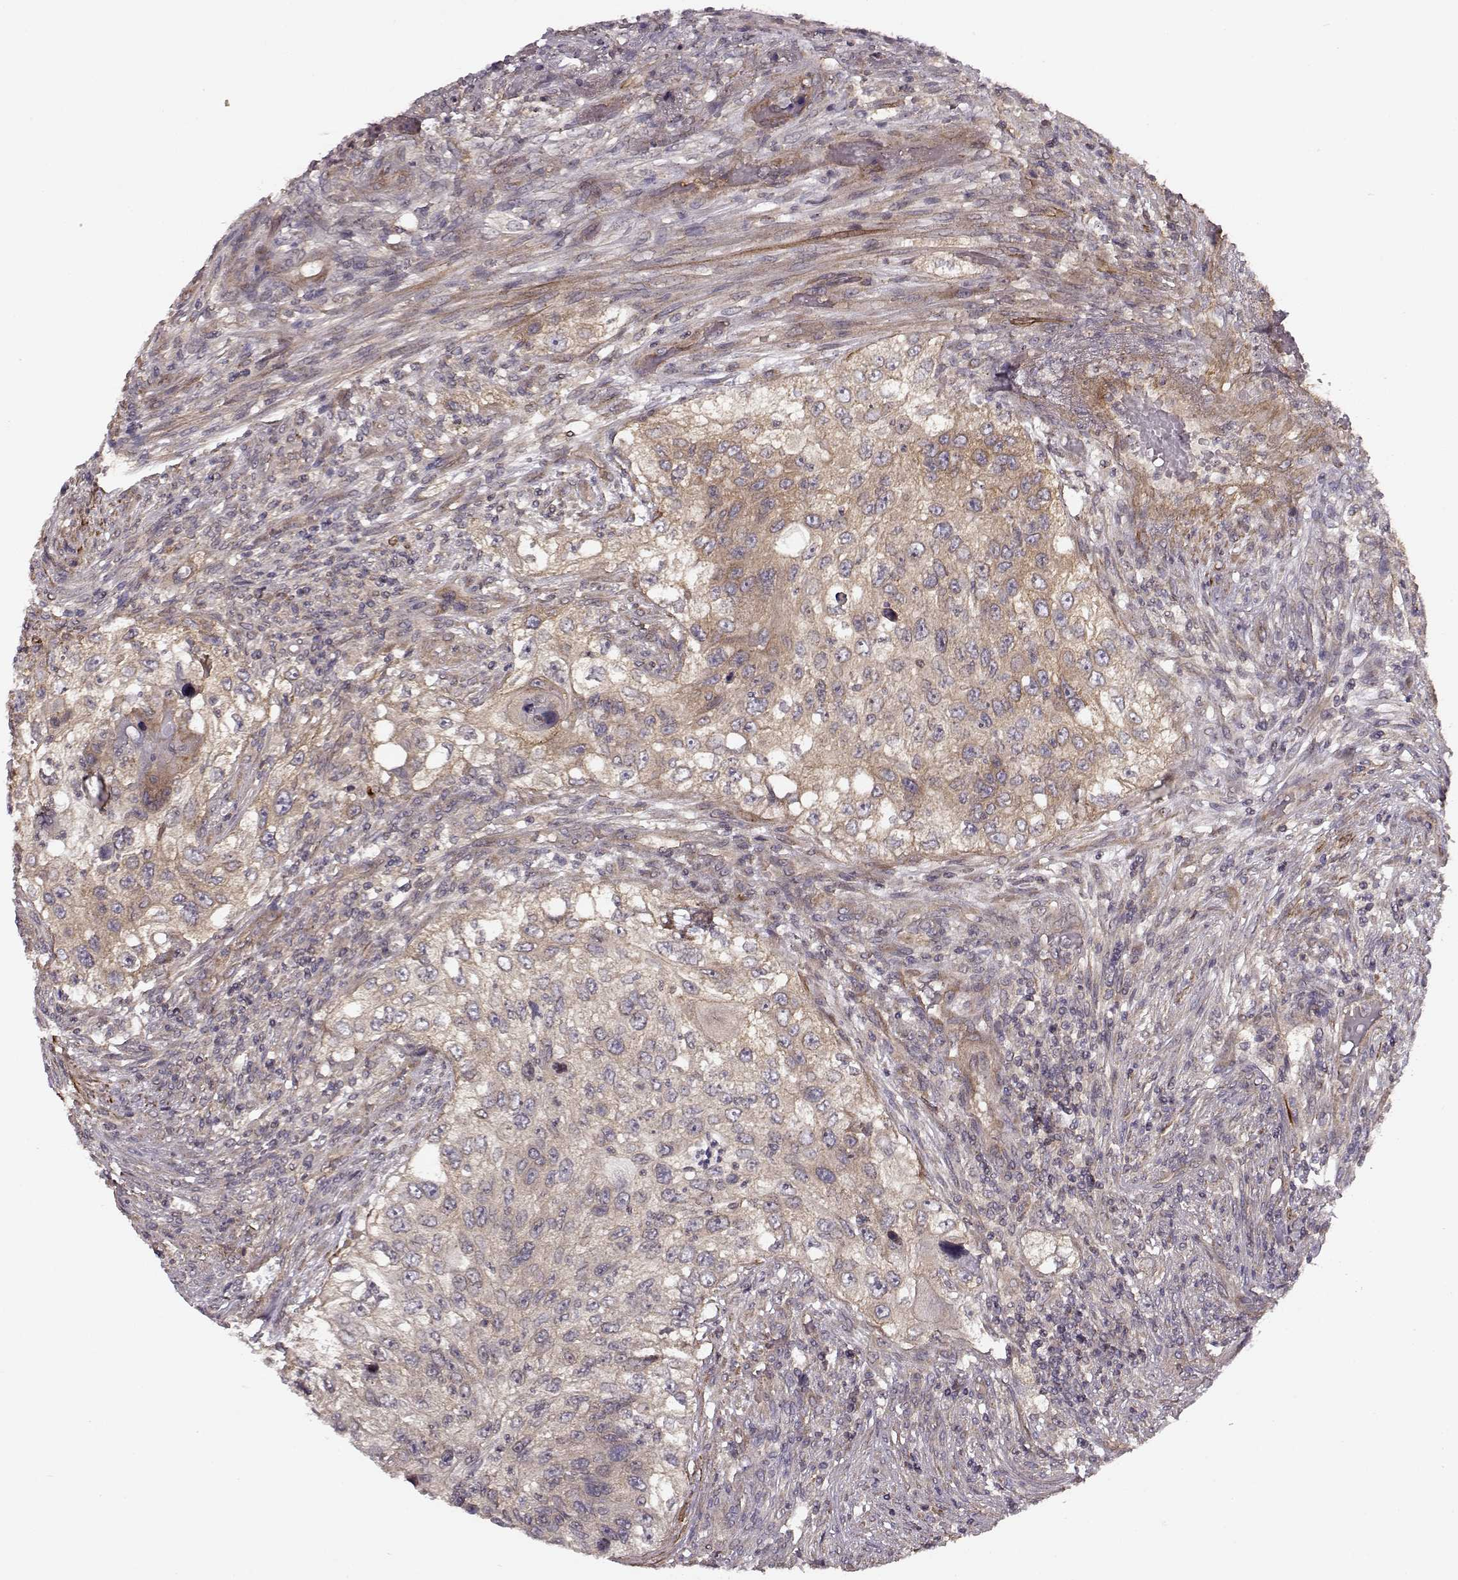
{"staining": {"intensity": "weak", "quantity": "<25%", "location": "cytoplasmic/membranous"}, "tissue": "urothelial cancer", "cell_type": "Tumor cells", "image_type": "cancer", "snomed": [{"axis": "morphology", "description": "Urothelial carcinoma, High grade"}, {"axis": "topography", "description": "Urinary bladder"}], "caption": "Protein analysis of high-grade urothelial carcinoma exhibits no significant positivity in tumor cells. (DAB immunohistochemistry with hematoxylin counter stain).", "gene": "SLAIN2", "patient": {"sex": "female", "age": 60}}